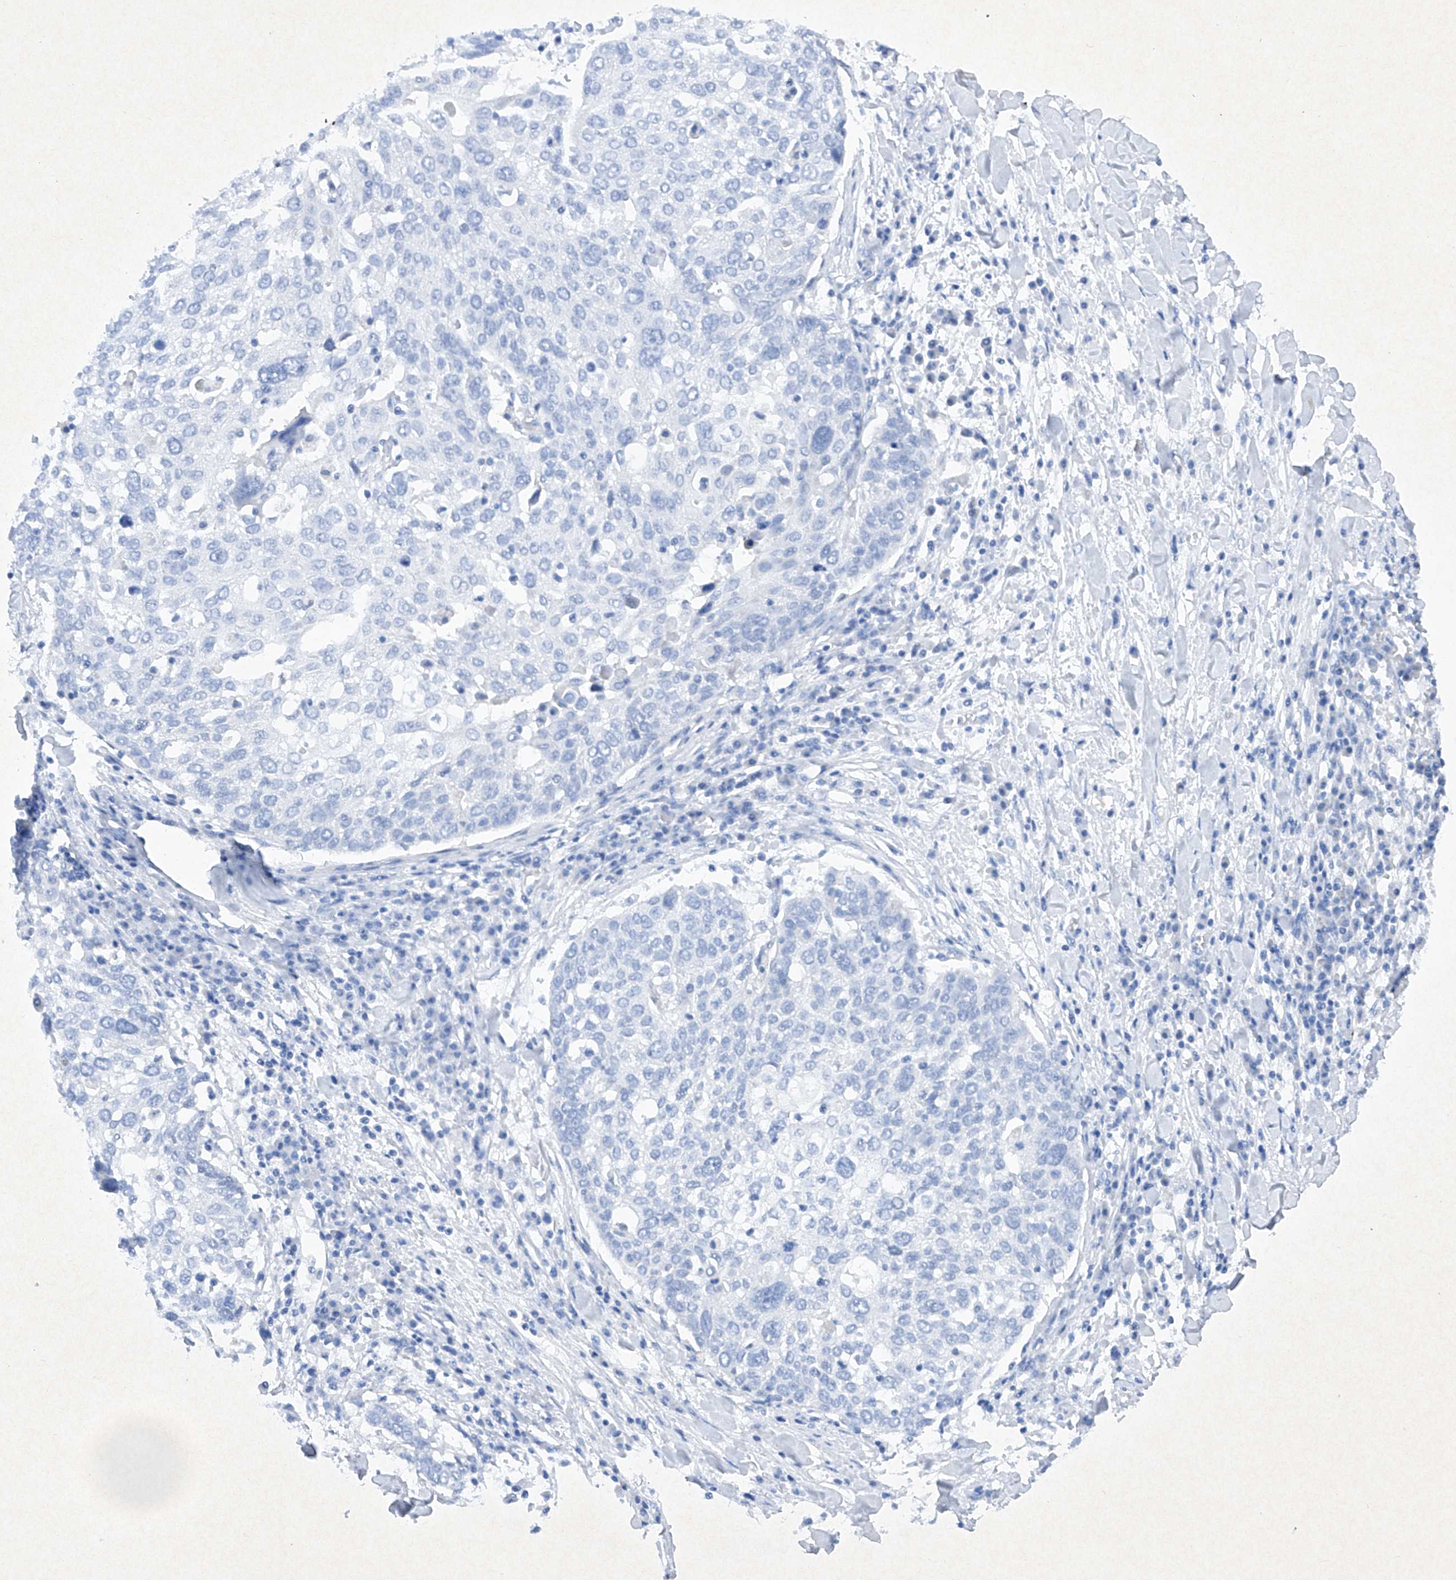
{"staining": {"intensity": "negative", "quantity": "none", "location": "none"}, "tissue": "lung cancer", "cell_type": "Tumor cells", "image_type": "cancer", "snomed": [{"axis": "morphology", "description": "Squamous cell carcinoma, NOS"}, {"axis": "topography", "description": "Lung"}], "caption": "DAB (3,3'-diaminobenzidine) immunohistochemical staining of human squamous cell carcinoma (lung) exhibits no significant expression in tumor cells.", "gene": "BARX2", "patient": {"sex": "male", "age": 65}}